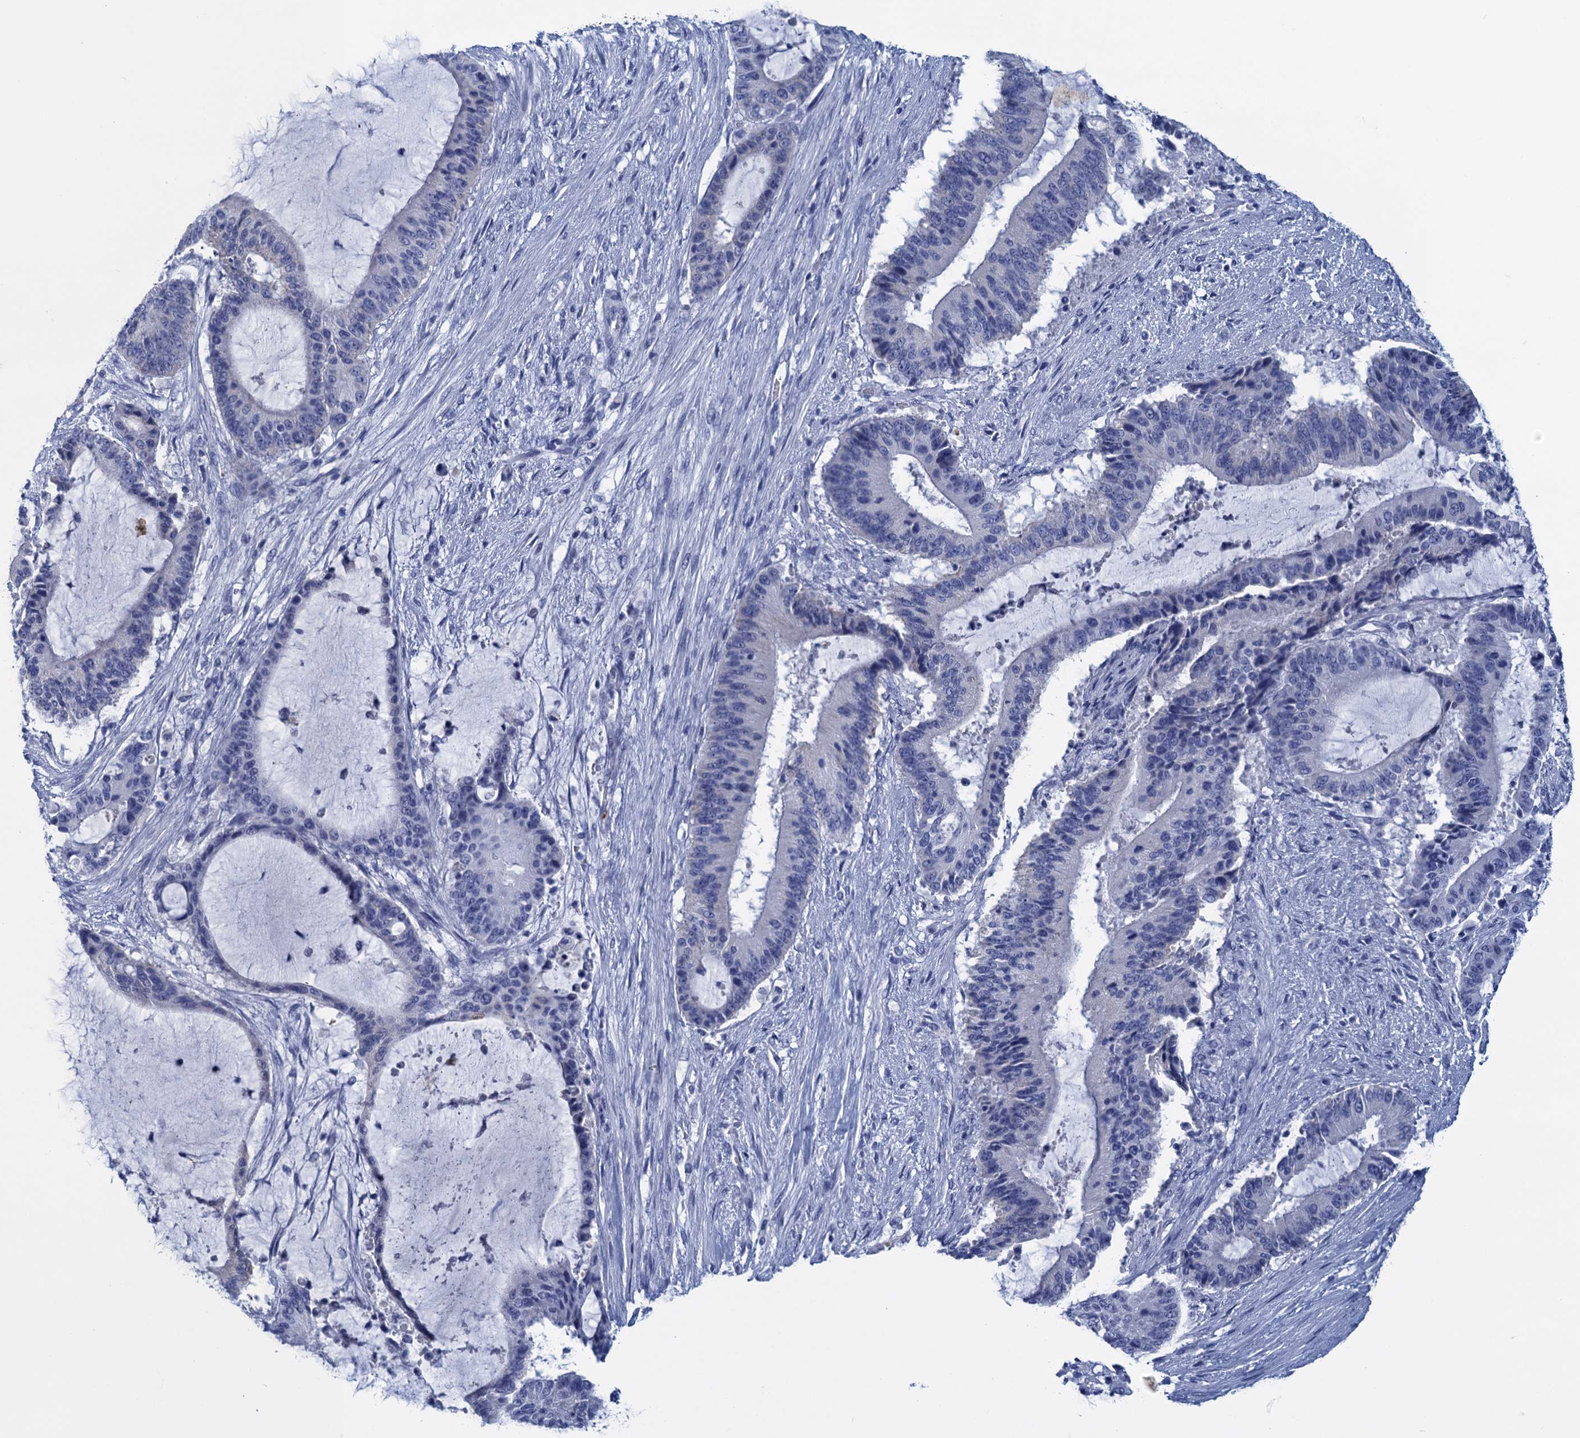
{"staining": {"intensity": "negative", "quantity": "none", "location": "none"}, "tissue": "liver cancer", "cell_type": "Tumor cells", "image_type": "cancer", "snomed": [{"axis": "morphology", "description": "Normal tissue, NOS"}, {"axis": "morphology", "description": "Cholangiocarcinoma"}, {"axis": "topography", "description": "Liver"}, {"axis": "topography", "description": "Peripheral nerve tissue"}], "caption": "The image exhibits no significant expression in tumor cells of liver cancer.", "gene": "SCEL", "patient": {"sex": "female", "age": 73}}